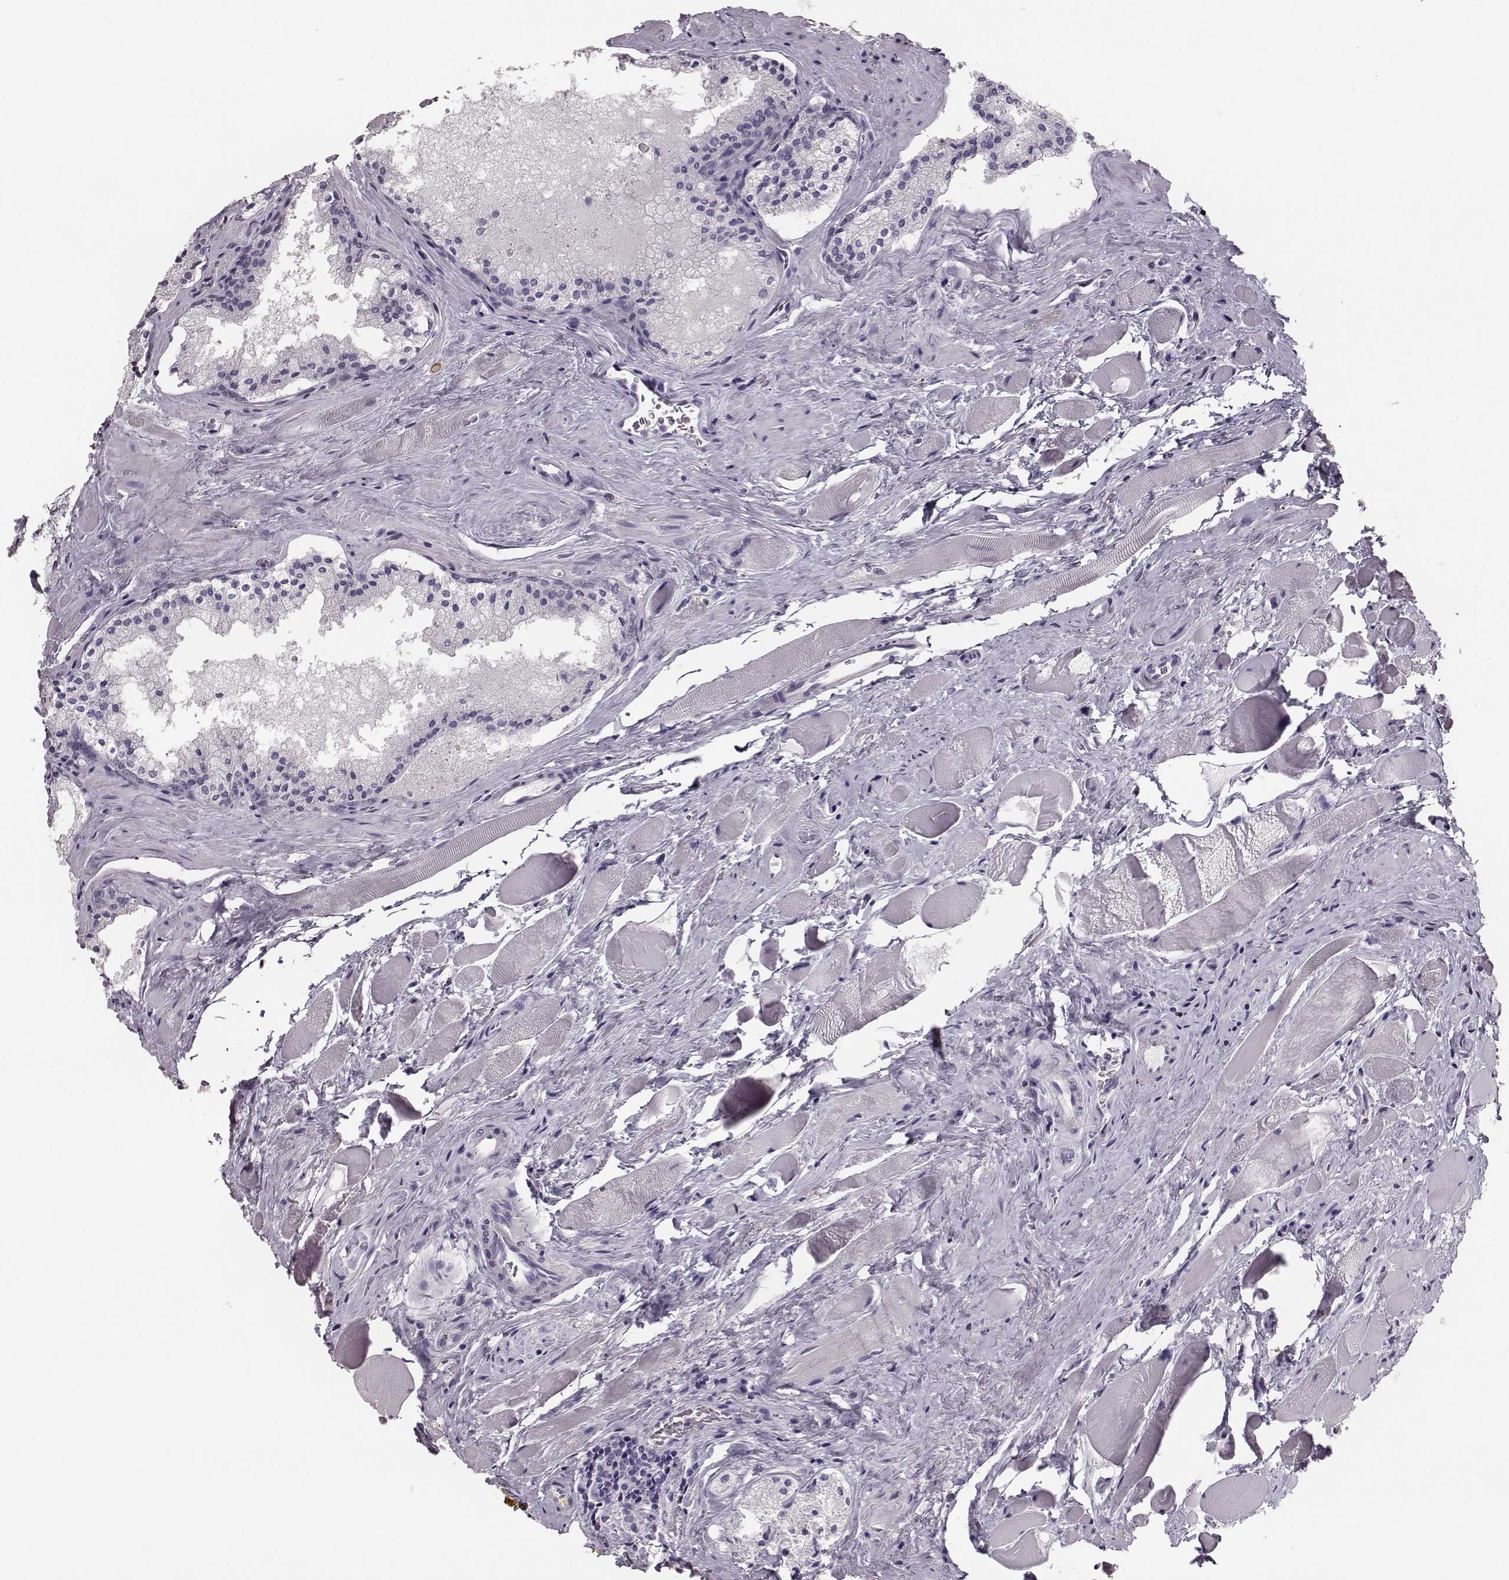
{"staining": {"intensity": "negative", "quantity": "none", "location": "none"}, "tissue": "prostate cancer", "cell_type": "Tumor cells", "image_type": "cancer", "snomed": [{"axis": "morphology", "description": "Adenocarcinoma, NOS"}, {"axis": "morphology", "description": "Adenocarcinoma, High grade"}, {"axis": "topography", "description": "Prostate"}], "caption": "Adenocarcinoma (prostate) stained for a protein using IHC shows no expression tumor cells.", "gene": "NPTXR", "patient": {"sex": "male", "age": 62}}